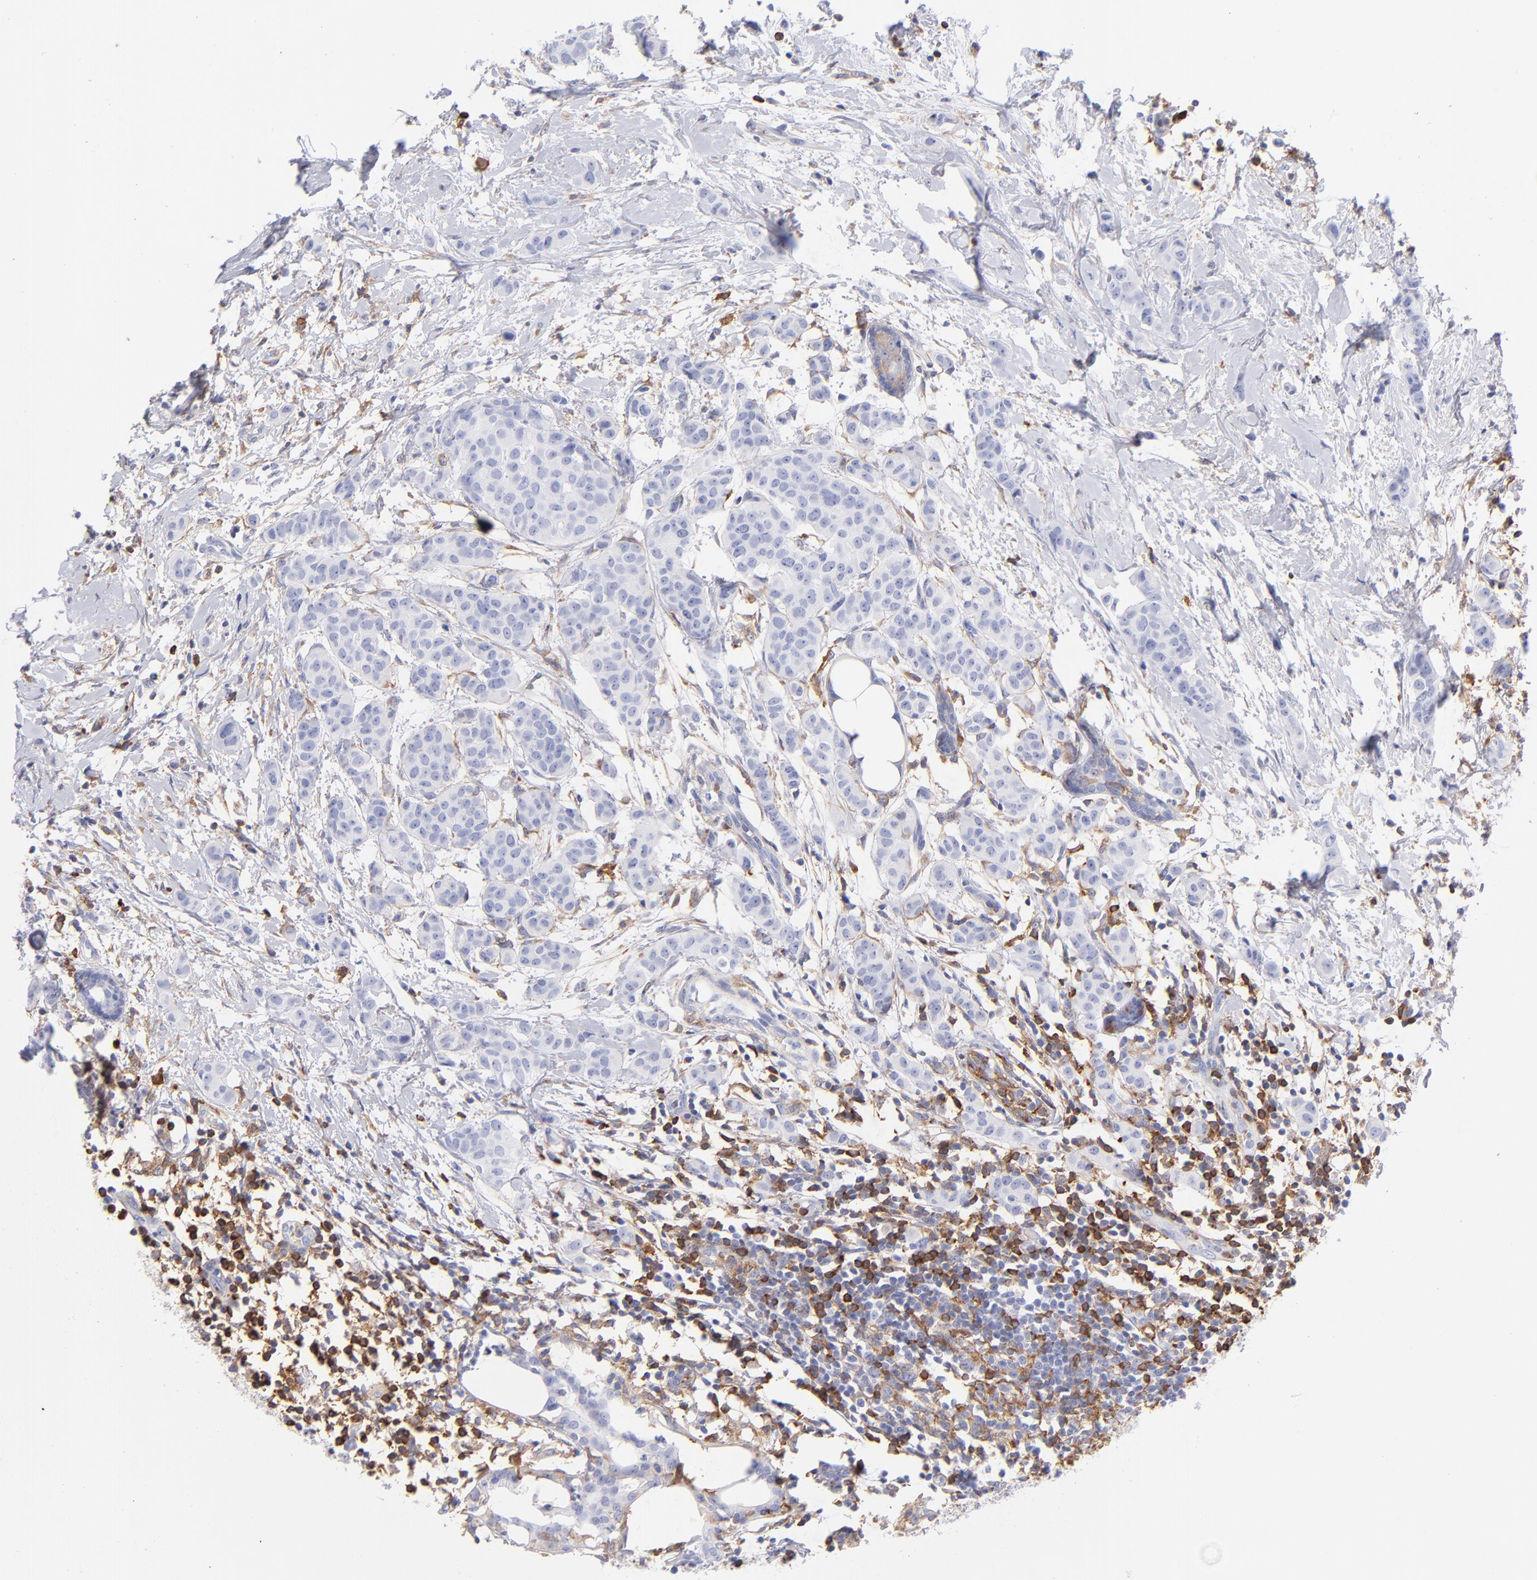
{"staining": {"intensity": "negative", "quantity": "none", "location": "none"}, "tissue": "breast cancer", "cell_type": "Tumor cells", "image_type": "cancer", "snomed": [{"axis": "morphology", "description": "Duct carcinoma"}, {"axis": "topography", "description": "Breast"}], "caption": "Immunohistochemistry of breast infiltrating ductal carcinoma shows no expression in tumor cells. (DAB immunohistochemistry (IHC), high magnification).", "gene": "PRKCA", "patient": {"sex": "female", "age": 40}}